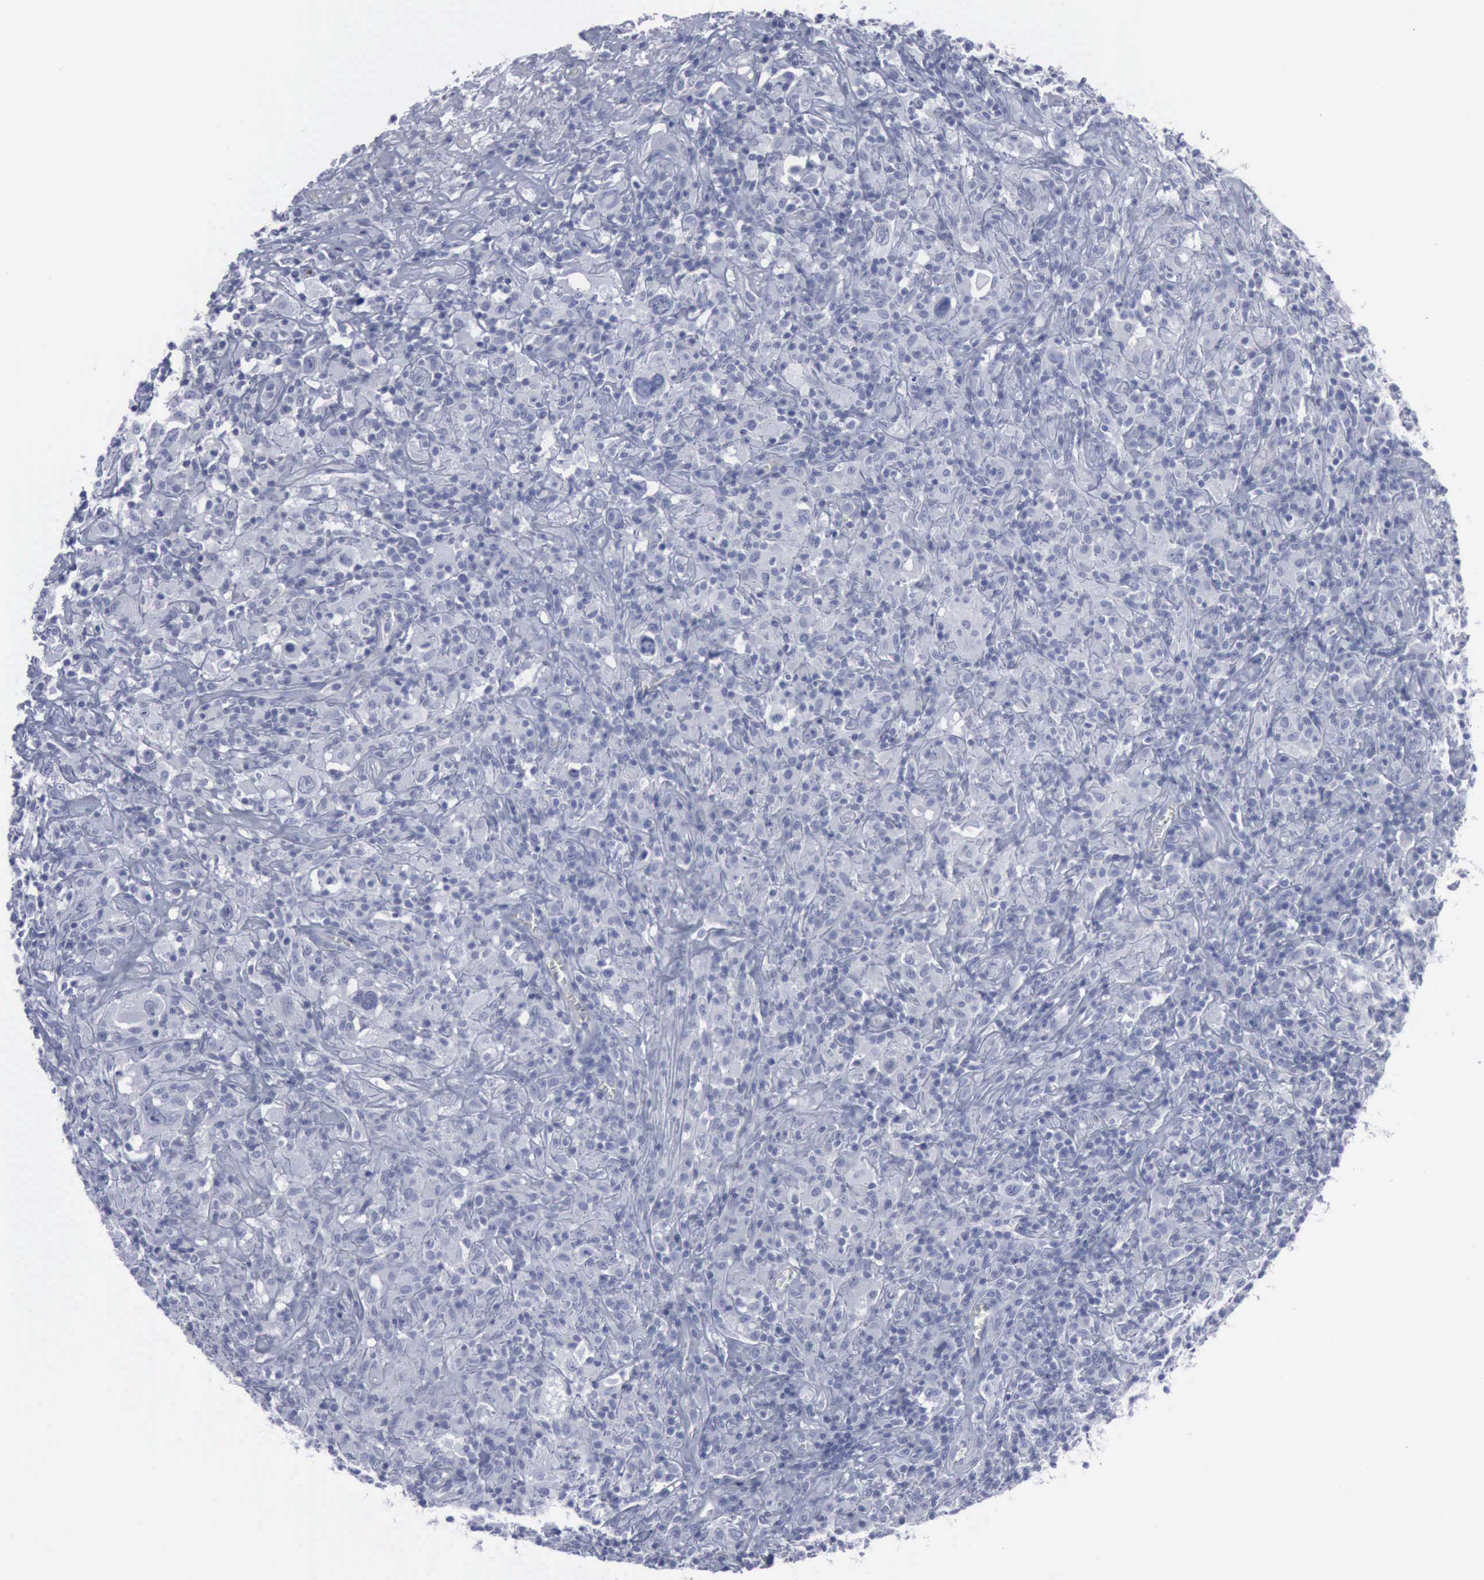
{"staining": {"intensity": "negative", "quantity": "none", "location": "none"}, "tissue": "lymphoma", "cell_type": "Tumor cells", "image_type": "cancer", "snomed": [{"axis": "morphology", "description": "Hodgkin's disease, NOS"}, {"axis": "topography", "description": "Lymph node"}], "caption": "Photomicrograph shows no protein positivity in tumor cells of lymphoma tissue.", "gene": "VCAM1", "patient": {"sex": "male", "age": 46}}